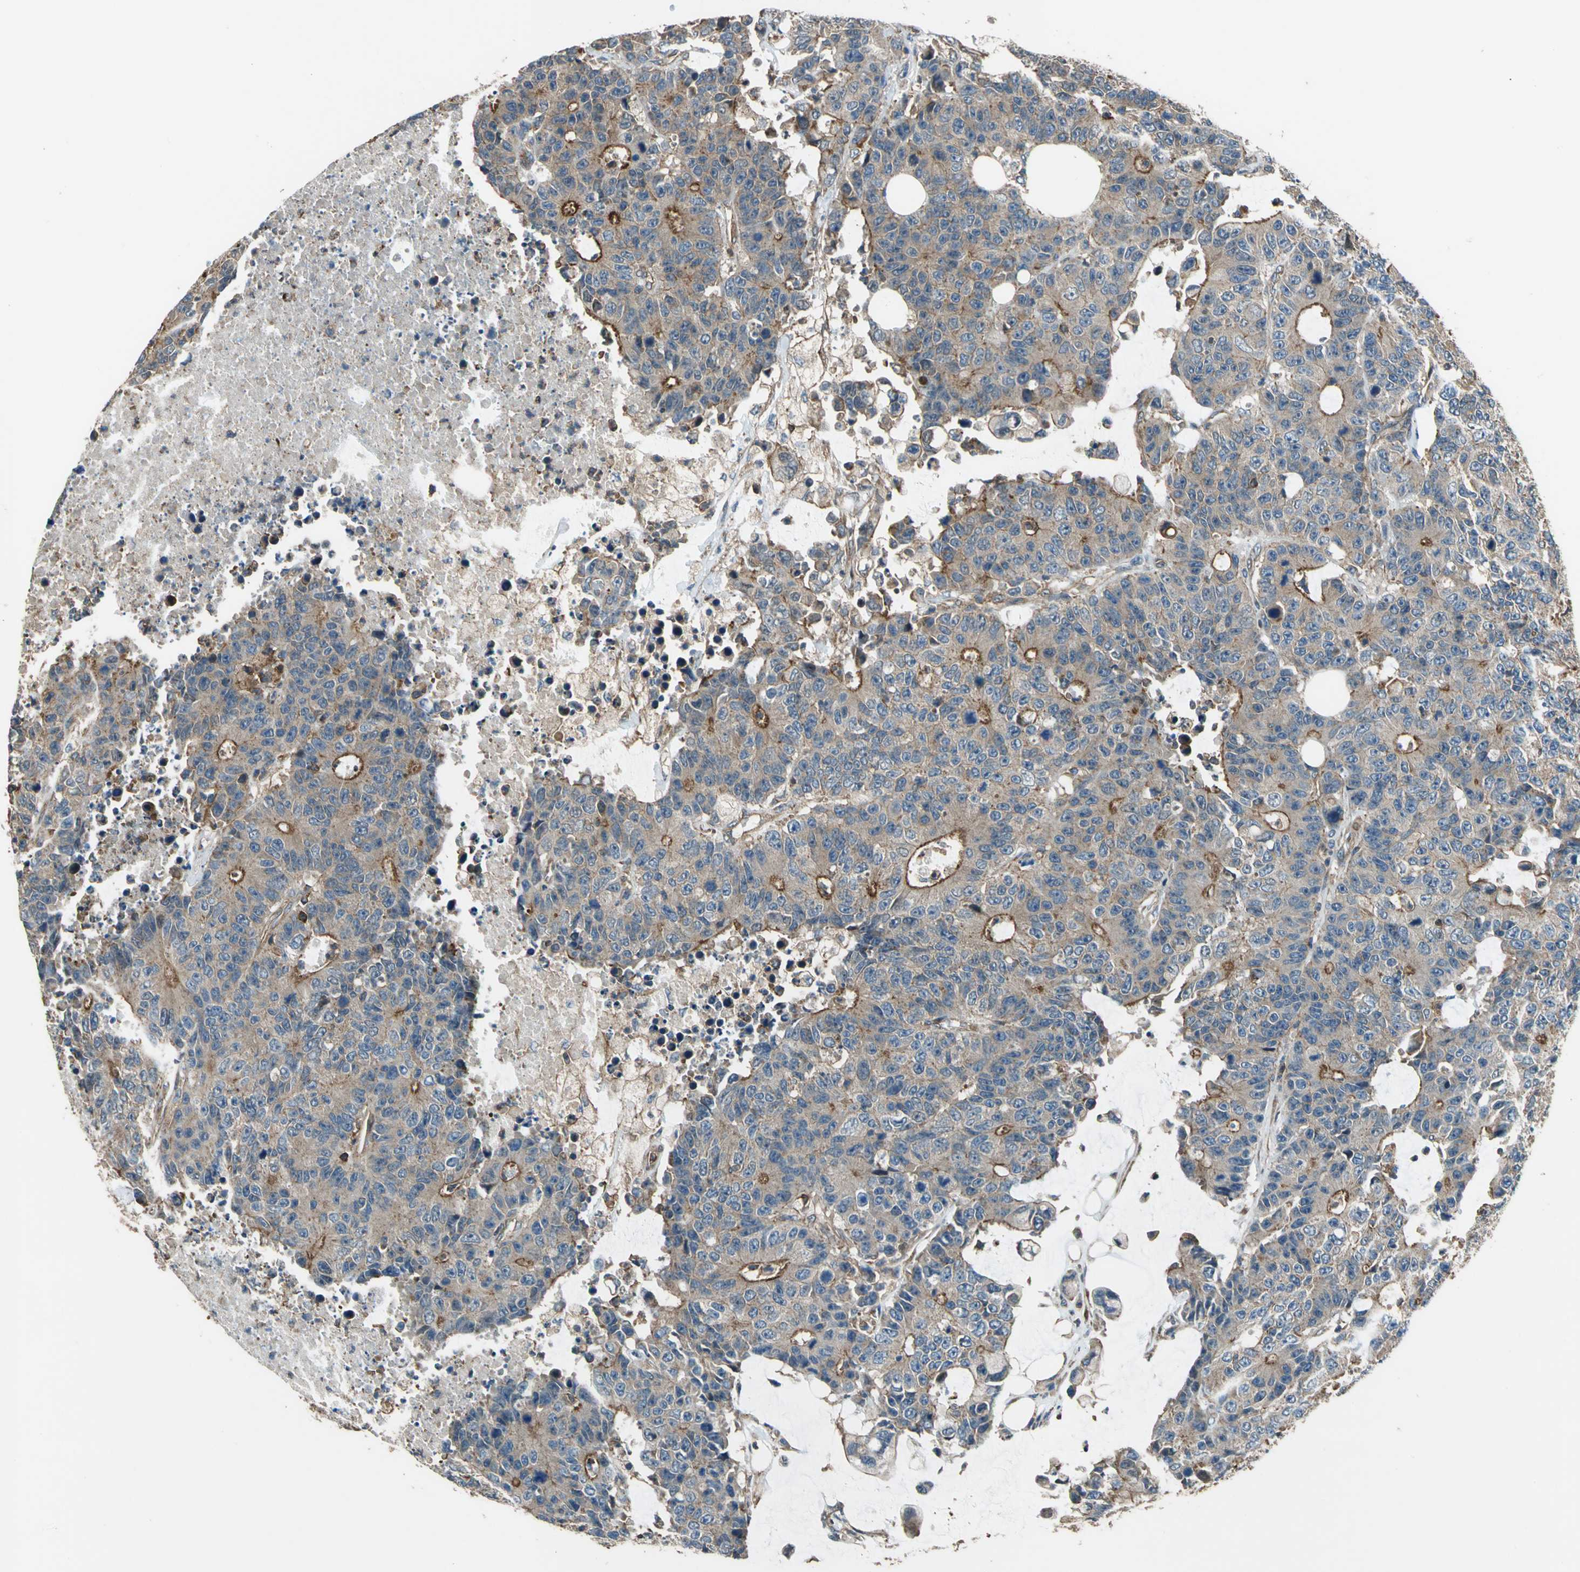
{"staining": {"intensity": "strong", "quantity": ">75%", "location": "cytoplasmic/membranous"}, "tissue": "colorectal cancer", "cell_type": "Tumor cells", "image_type": "cancer", "snomed": [{"axis": "morphology", "description": "Adenocarcinoma, NOS"}, {"axis": "topography", "description": "Colon"}], "caption": "Human adenocarcinoma (colorectal) stained for a protein (brown) reveals strong cytoplasmic/membranous positive staining in approximately >75% of tumor cells.", "gene": "PARVA", "patient": {"sex": "female", "age": 86}}